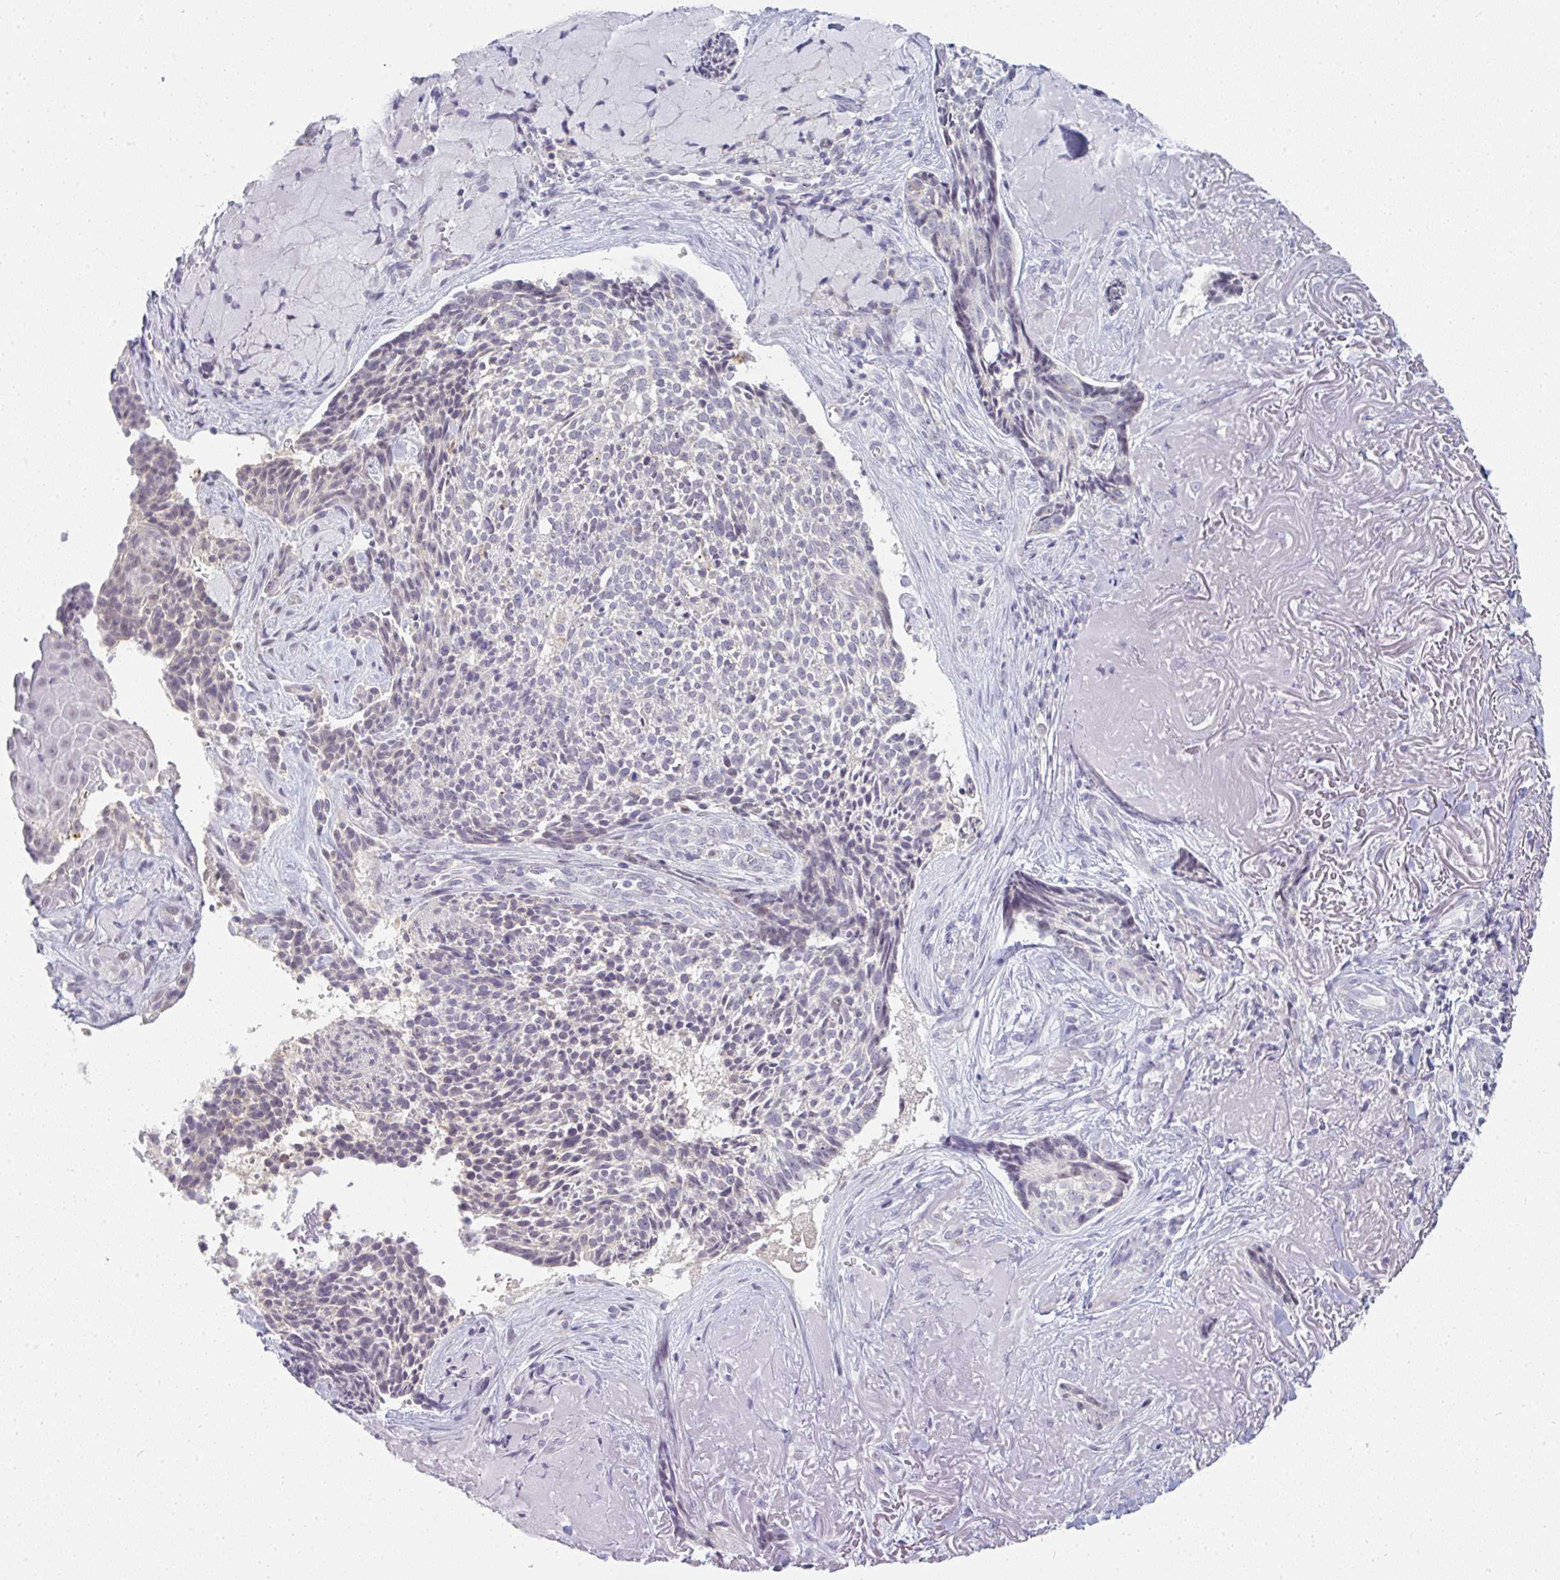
{"staining": {"intensity": "negative", "quantity": "none", "location": "none"}, "tissue": "skin cancer", "cell_type": "Tumor cells", "image_type": "cancer", "snomed": [{"axis": "morphology", "description": "Basal cell carcinoma"}, {"axis": "topography", "description": "Skin"}, {"axis": "topography", "description": "Skin of face"}], "caption": "Protein analysis of skin basal cell carcinoma reveals no significant positivity in tumor cells.", "gene": "PPFIA4", "patient": {"sex": "female", "age": 95}}